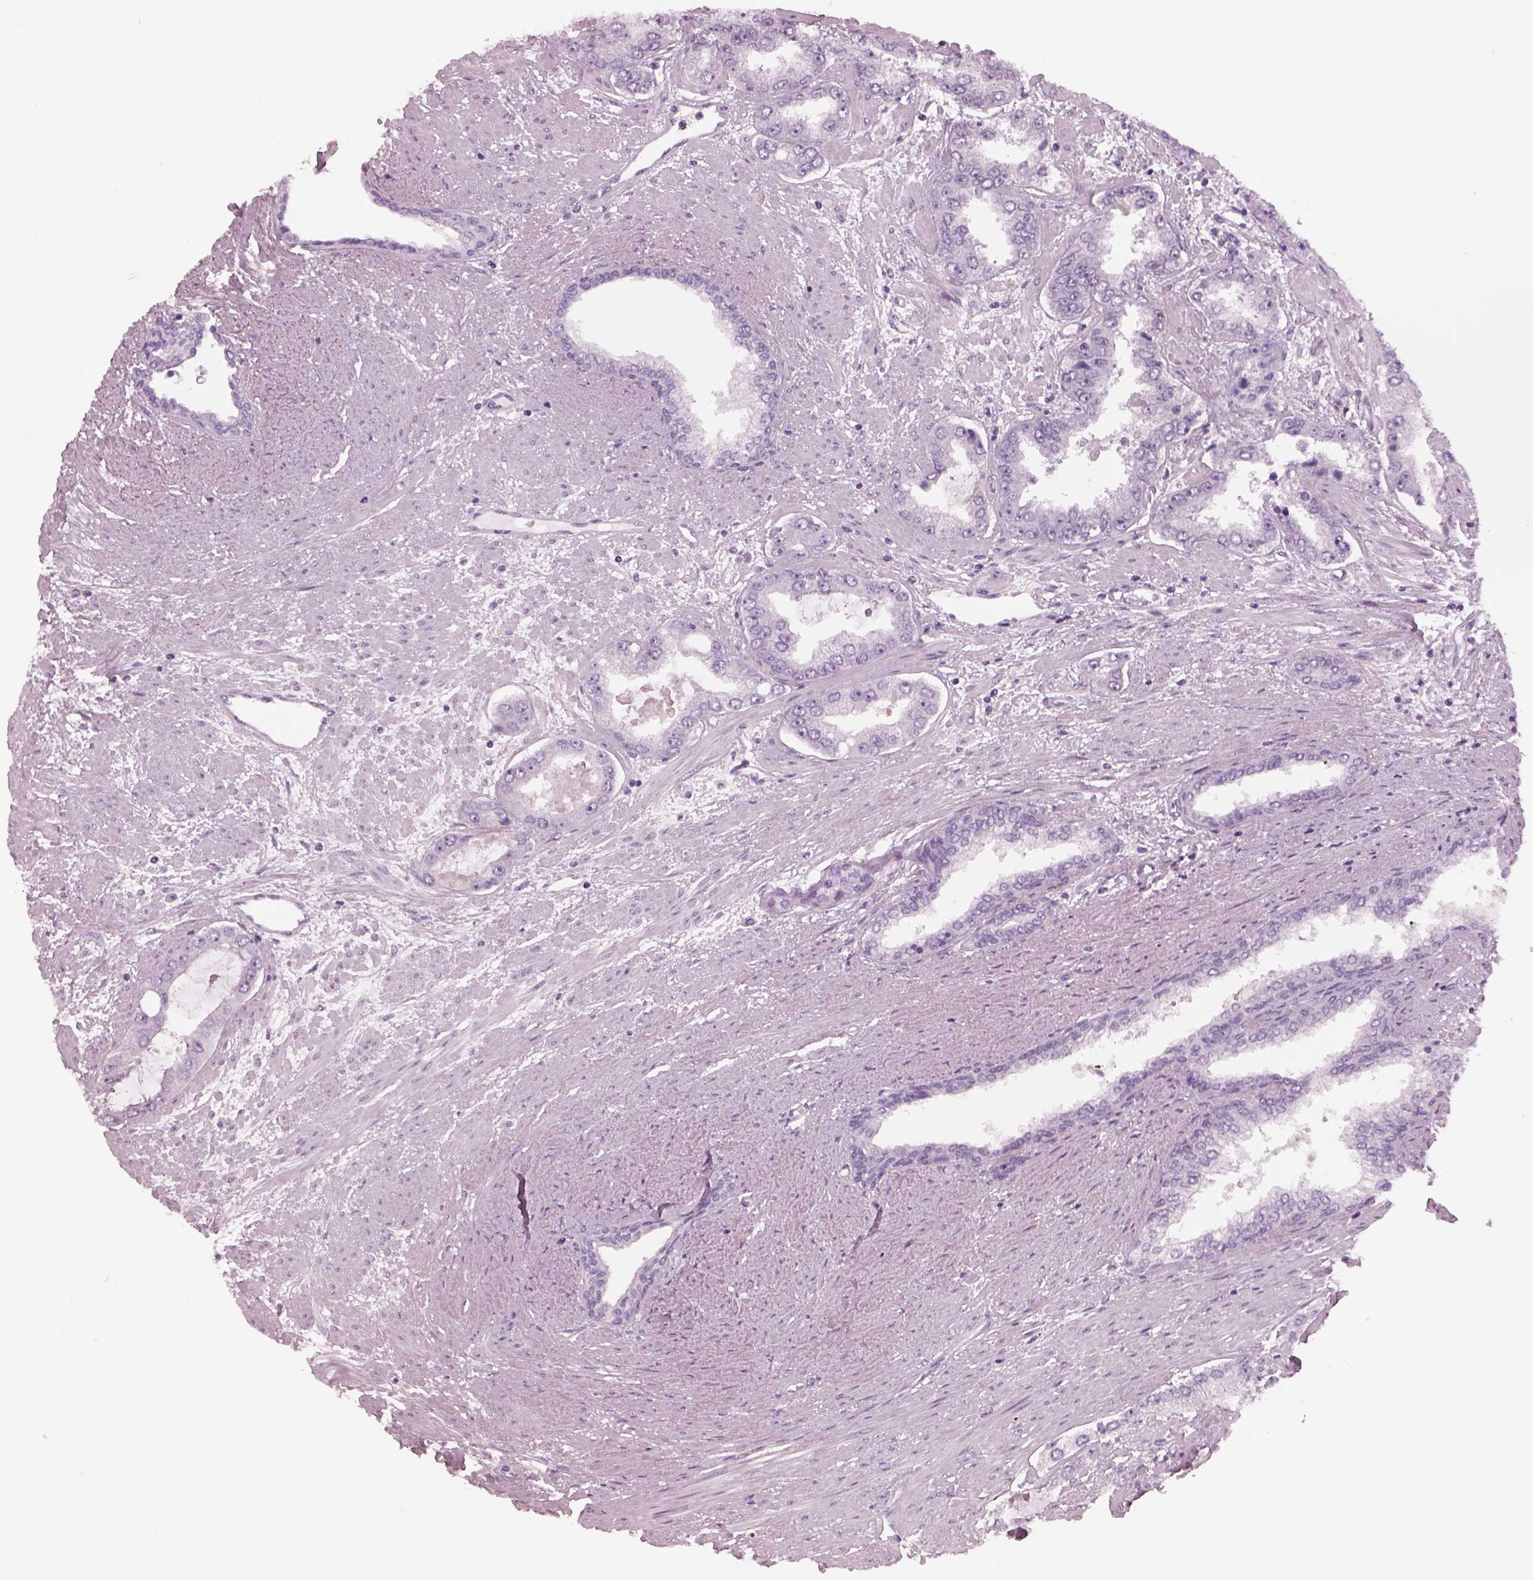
{"staining": {"intensity": "negative", "quantity": "none", "location": "none"}, "tissue": "prostate cancer", "cell_type": "Tumor cells", "image_type": "cancer", "snomed": [{"axis": "morphology", "description": "Adenocarcinoma, Low grade"}, {"axis": "topography", "description": "Prostate"}], "caption": "Prostate cancer (low-grade adenocarcinoma) was stained to show a protein in brown. There is no significant positivity in tumor cells.", "gene": "PDC", "patient": {"sex": "male", "age": 60}}